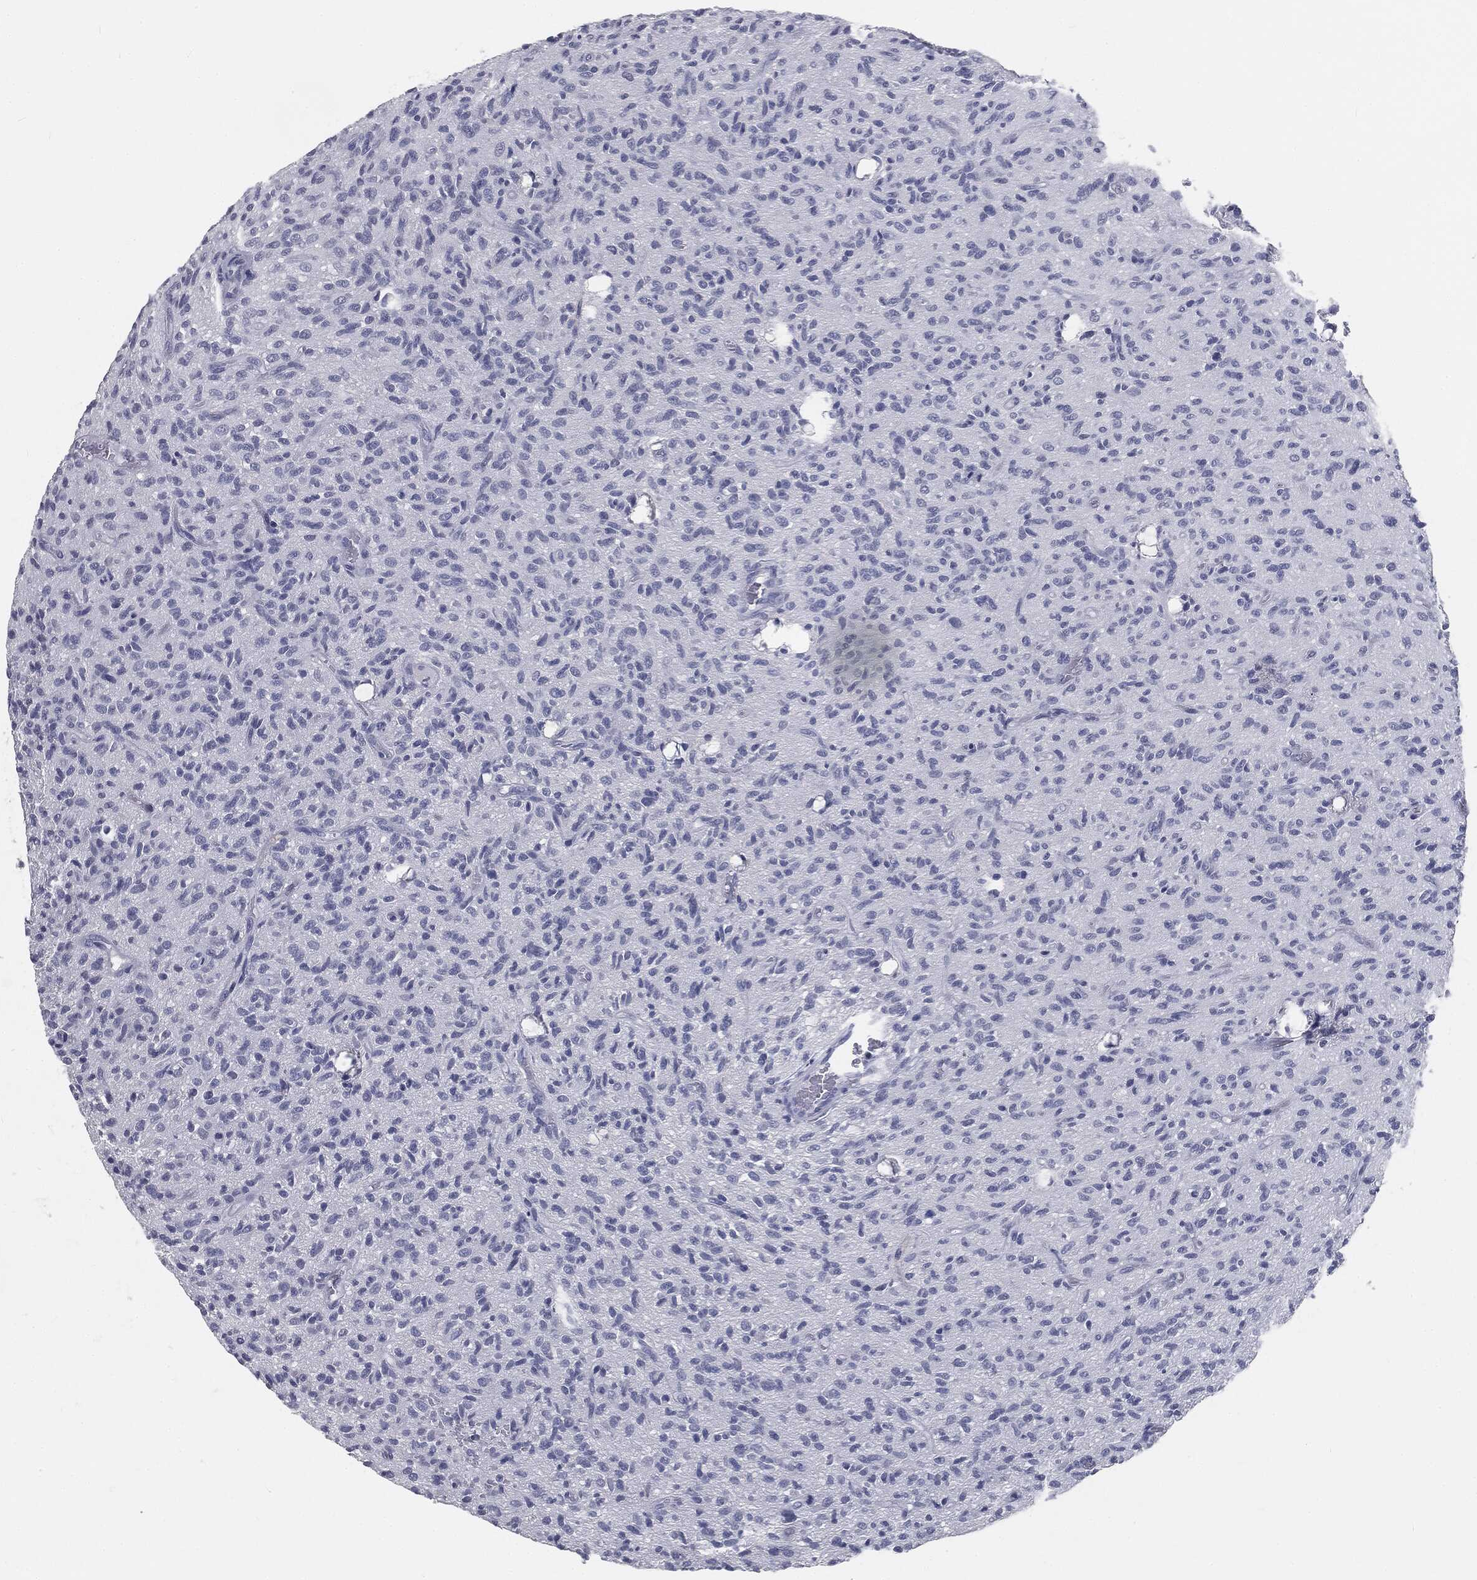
{"staining": {"intensity": "negative", "quantity": "none", "location": "none"}, "tissue": "glioma", "cell_type": "Tumor cells", "image_type": "cancer", "snomed": [{"axis": "morphology", "description": "Glioma, malignant, High grade"}, {"axis": "topography", "description": "Brain"}], "caption": "A high-resolution histopathology image shows IHC staining of glioma, which reveals no significant positivity in tumor cells. Nuclei are stained in blue.", "gene": "PRAME", "patient": {"sex": "male", "age": 64}}